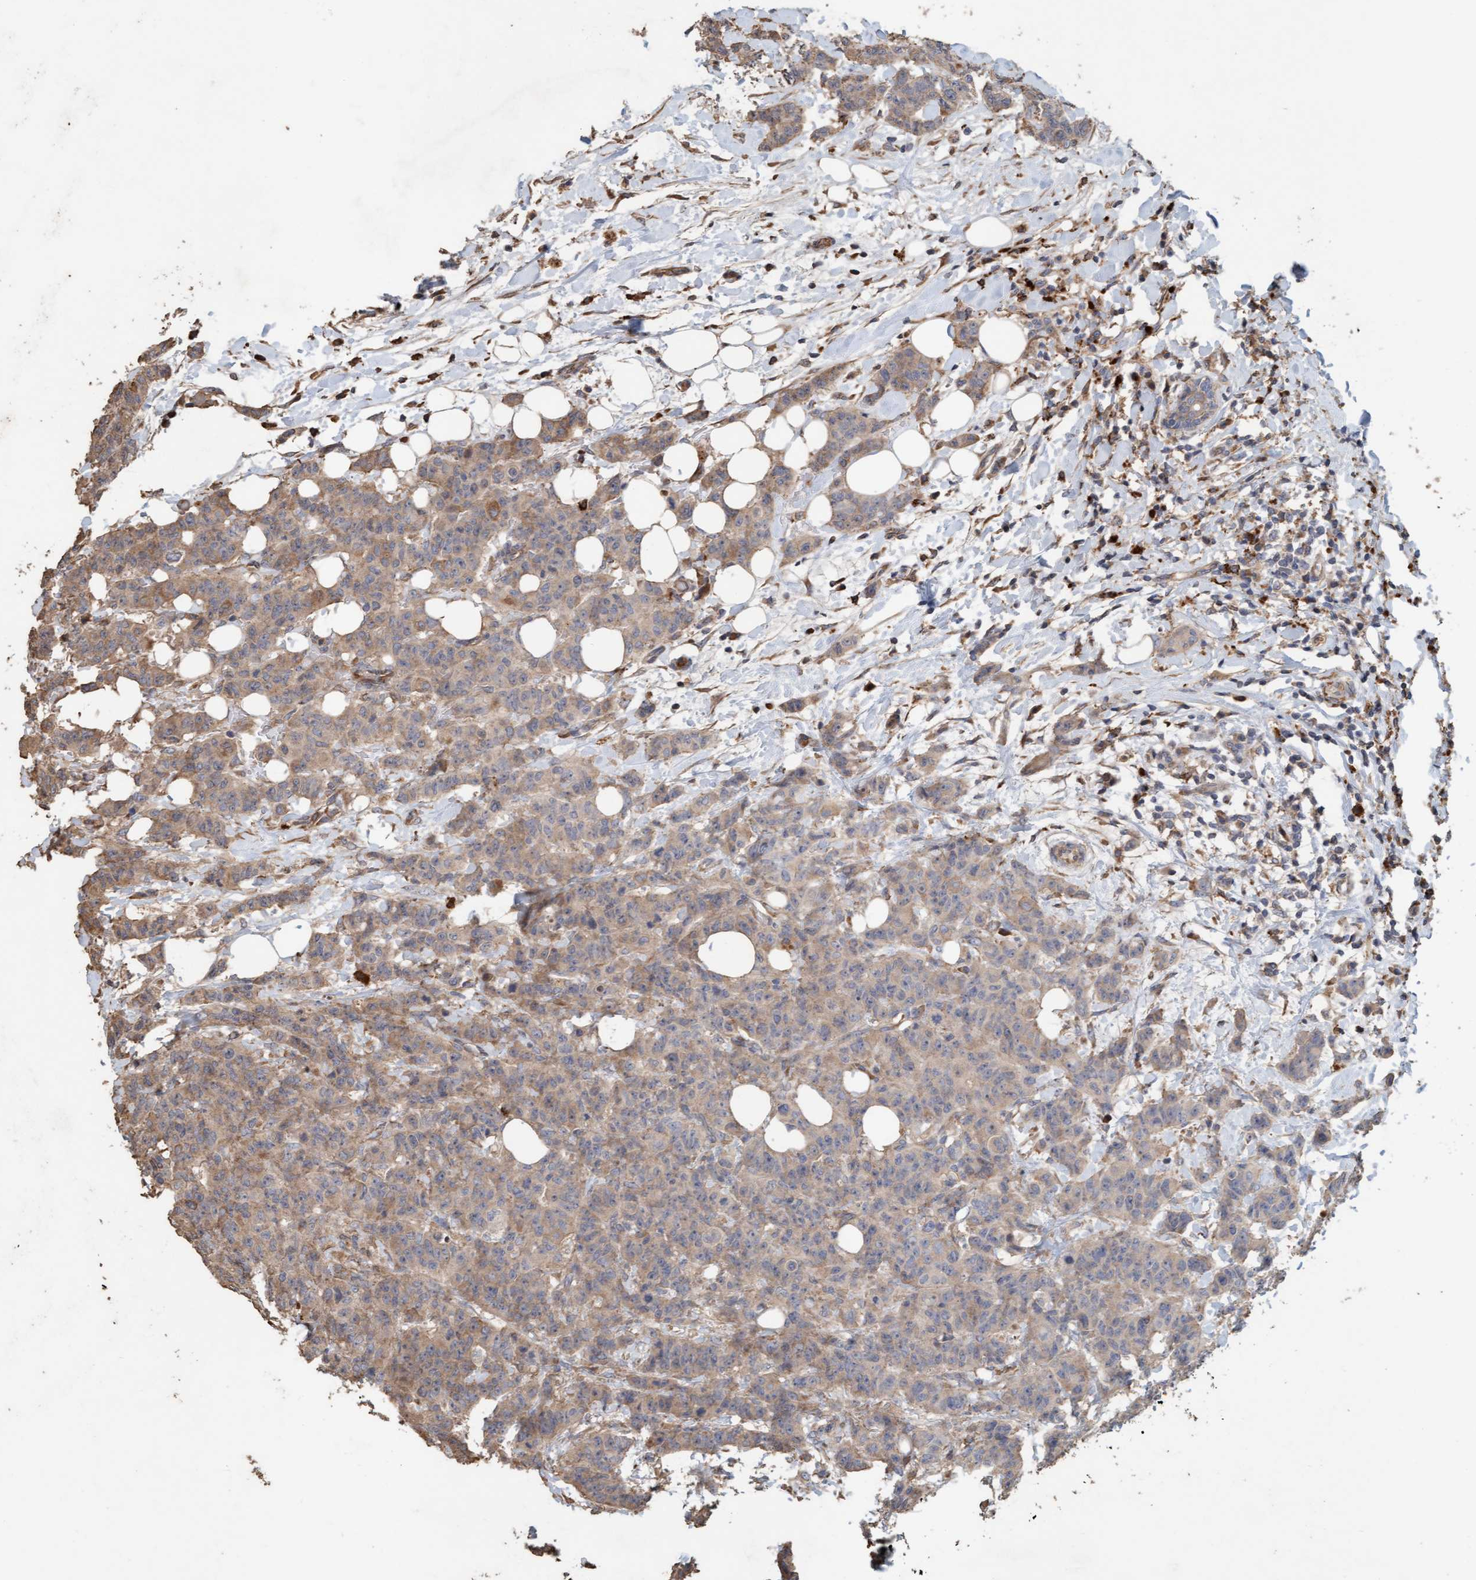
{"staining": {"intensity": "weak", "quantity": ">75%", "location": "cytoplasmic/membranous"}, "tissue": "breast cancer", "cell_type": "Tumor cells", "image_type": "cancer", "snomed": [{"axis": "morphology", "description": "Normal tissue, NOS"}, {"axis": "morphology", "description": "Duct carcinoma"}, {"axis": "topography", "description": "Breast"}], "caption": "About >75% of tumor cells in human breast cancer (intraductal carcinoma) demonstrate weak cytoplasmic/membranous protein positivity as visualized by brown immunohistochemical staining.", "gene": "LONRF1", "patient": {"sex": "female", "age": 40}}